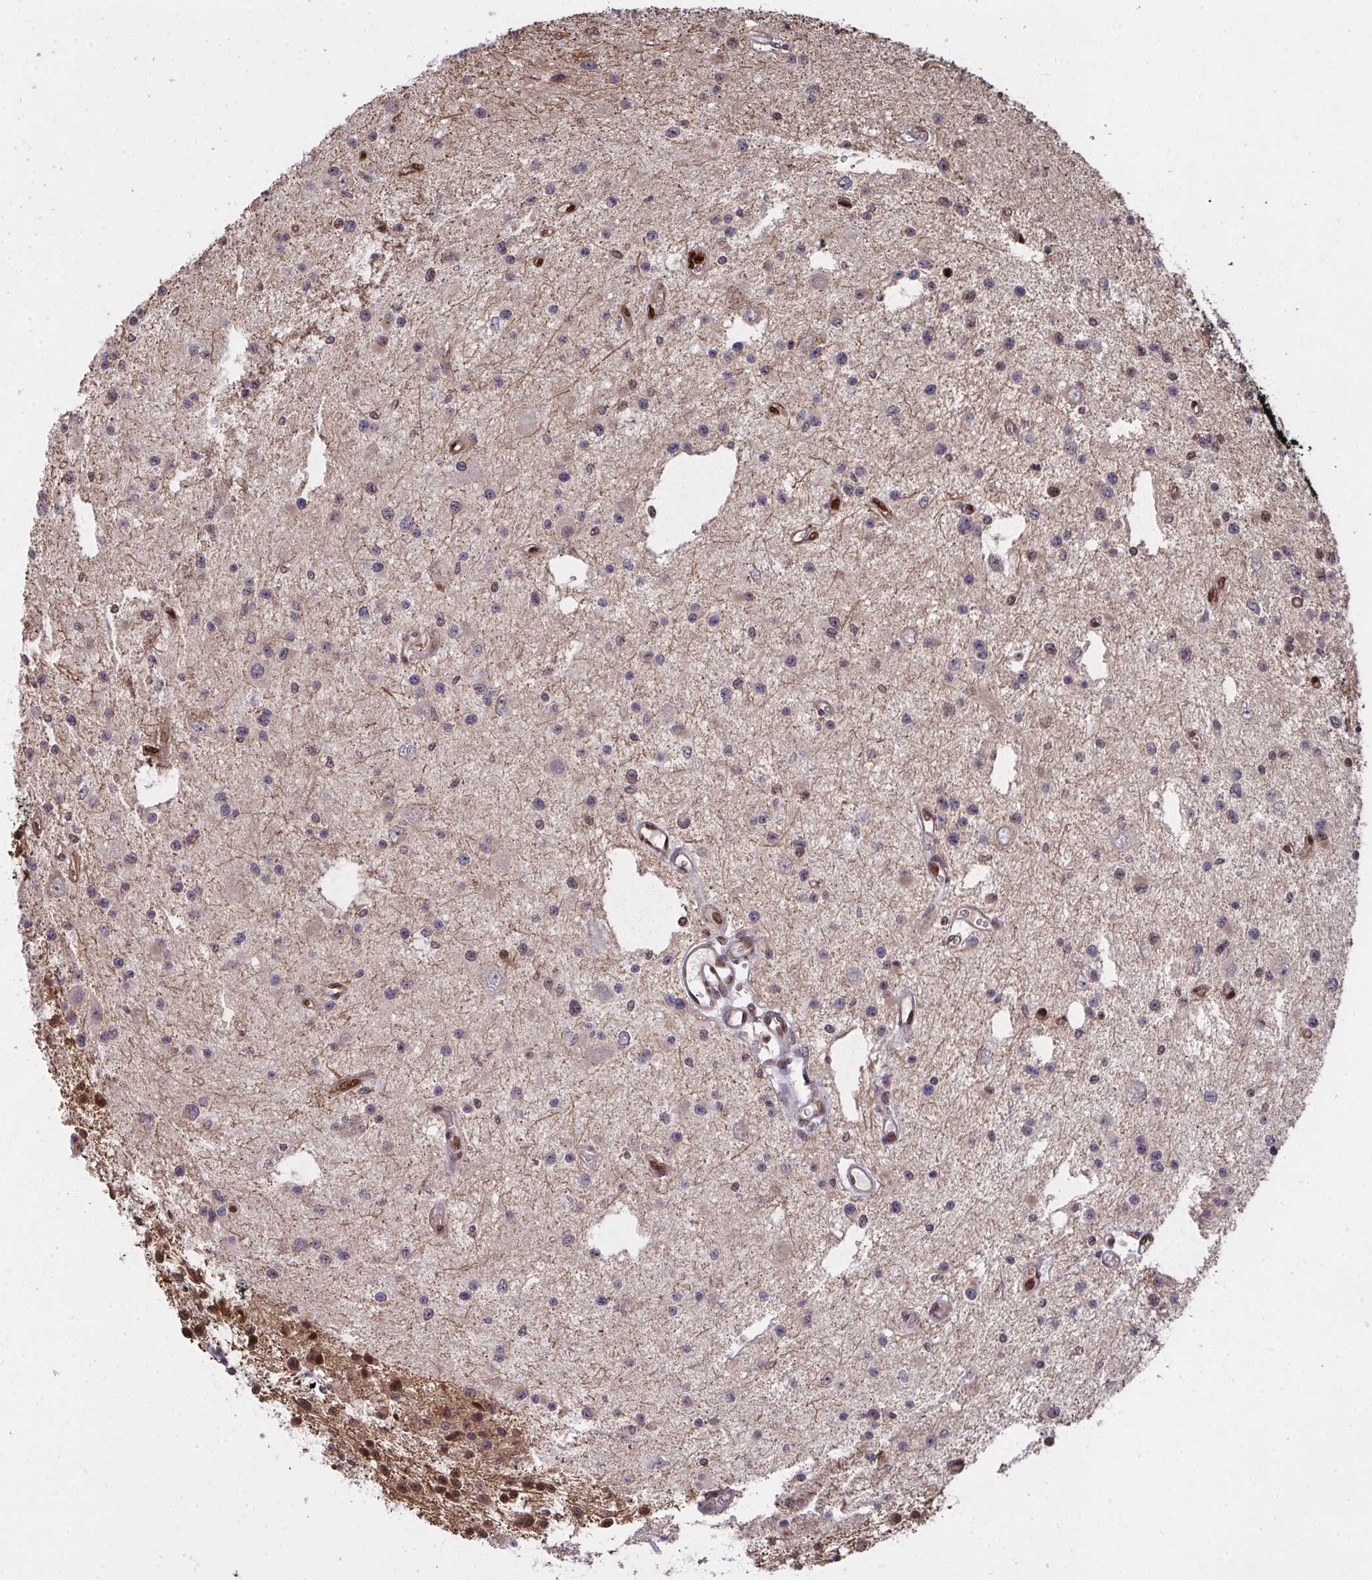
{"staining": {"intensity": "negative", "quantity": "none", "location": "none"}, "tissue": "glioma", "cell_type": "Tumor cells", "image_type": "cancer", "snomed": [{"axis": "morphology", "description": "Glioma, malignant, Low grade"}, {"axis": "topography", "description": "Brain"}], "caption": "Glioma was stained to show a protein in brown. There is no significant positivity in tumor cells.", "gene": "UXT", "patient": {"sex": "male", "age": 43}}